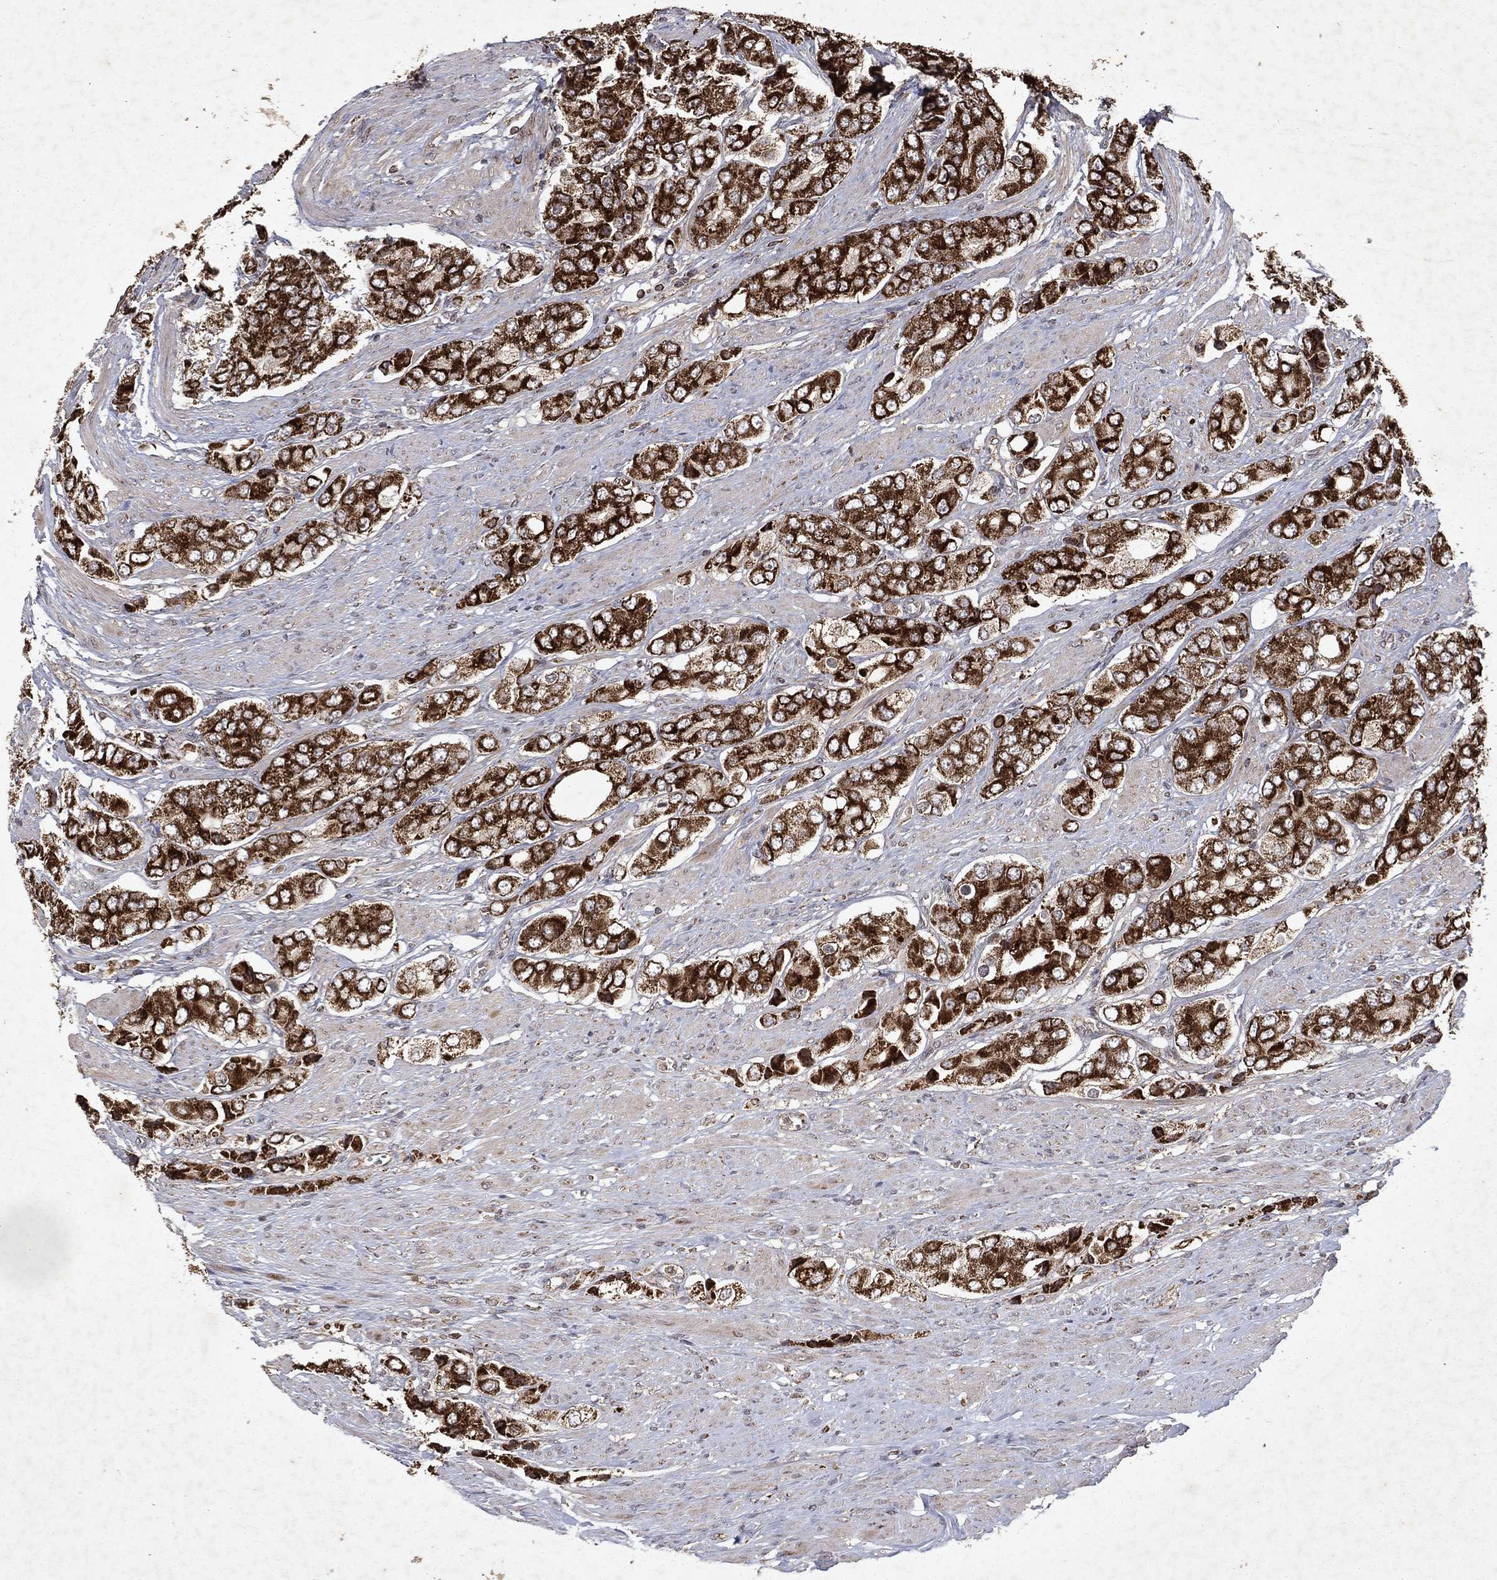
{"staining": {"intensity": "strong", "quantity": ">75%", "location": "cytoplasmic/membranous"}, "tissue": "prostate cancer", "cell_type": "Tumor cells", "image_type": "cancer", "snomed": [{"axis": "morphology", "description": "Adenocarcinoma, Low grade"}, {"axis": "topography", "description": "Prostate"}], "caption": "Immunohistochemical staining of low-grade adenocarcinoma (prostate) shows high levels of strong cytoplasmic/membranous staining in about >75% of tumor cells.", "gene": "PYROXD2", "patient": {"sex": "male", "age": 69}}